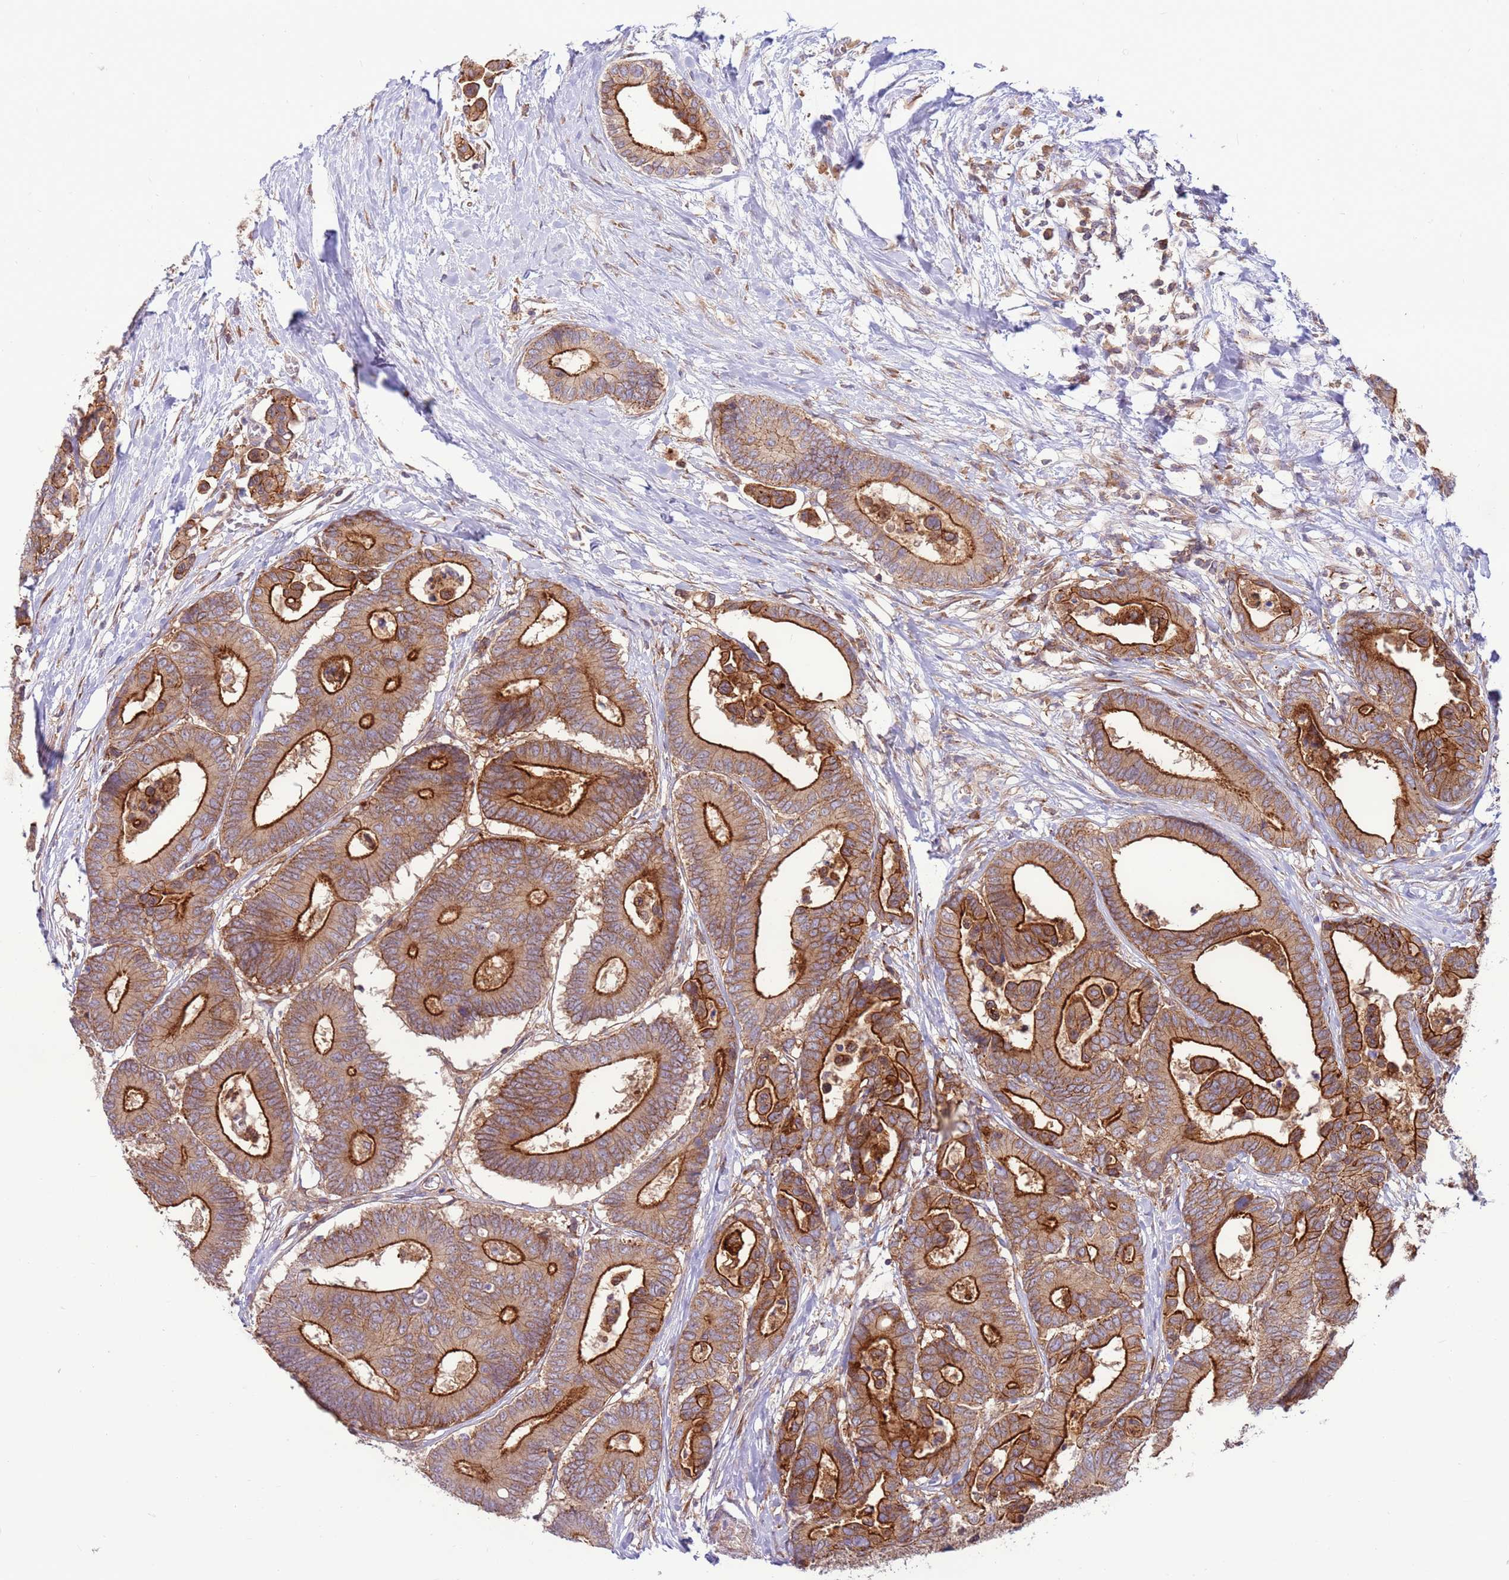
{"staining": {"intensity": "strong", "quantity": ">75%", "location": "cytoplasmic/membranous"}, "tissue": "colorectal cancer", "cell_type": "Tumor cells", "image_type": "cancer", "snomed": [{"axis": "morphology", "description": "Normal tissue, NOS"}, {"axis": "morphology", "description": "Adenocarcinoma, NOS"}, {"axis": "topography", "description": "Colon"}], "caption": "About >75% of tumor cells in human colorectal cancer demonstrate strong cytoplasmic/membranous protein expression as visualized by brown immunohistochemical staining.", "gene": "DDX19B", "patient": {"sex": "male", "age": 82}}